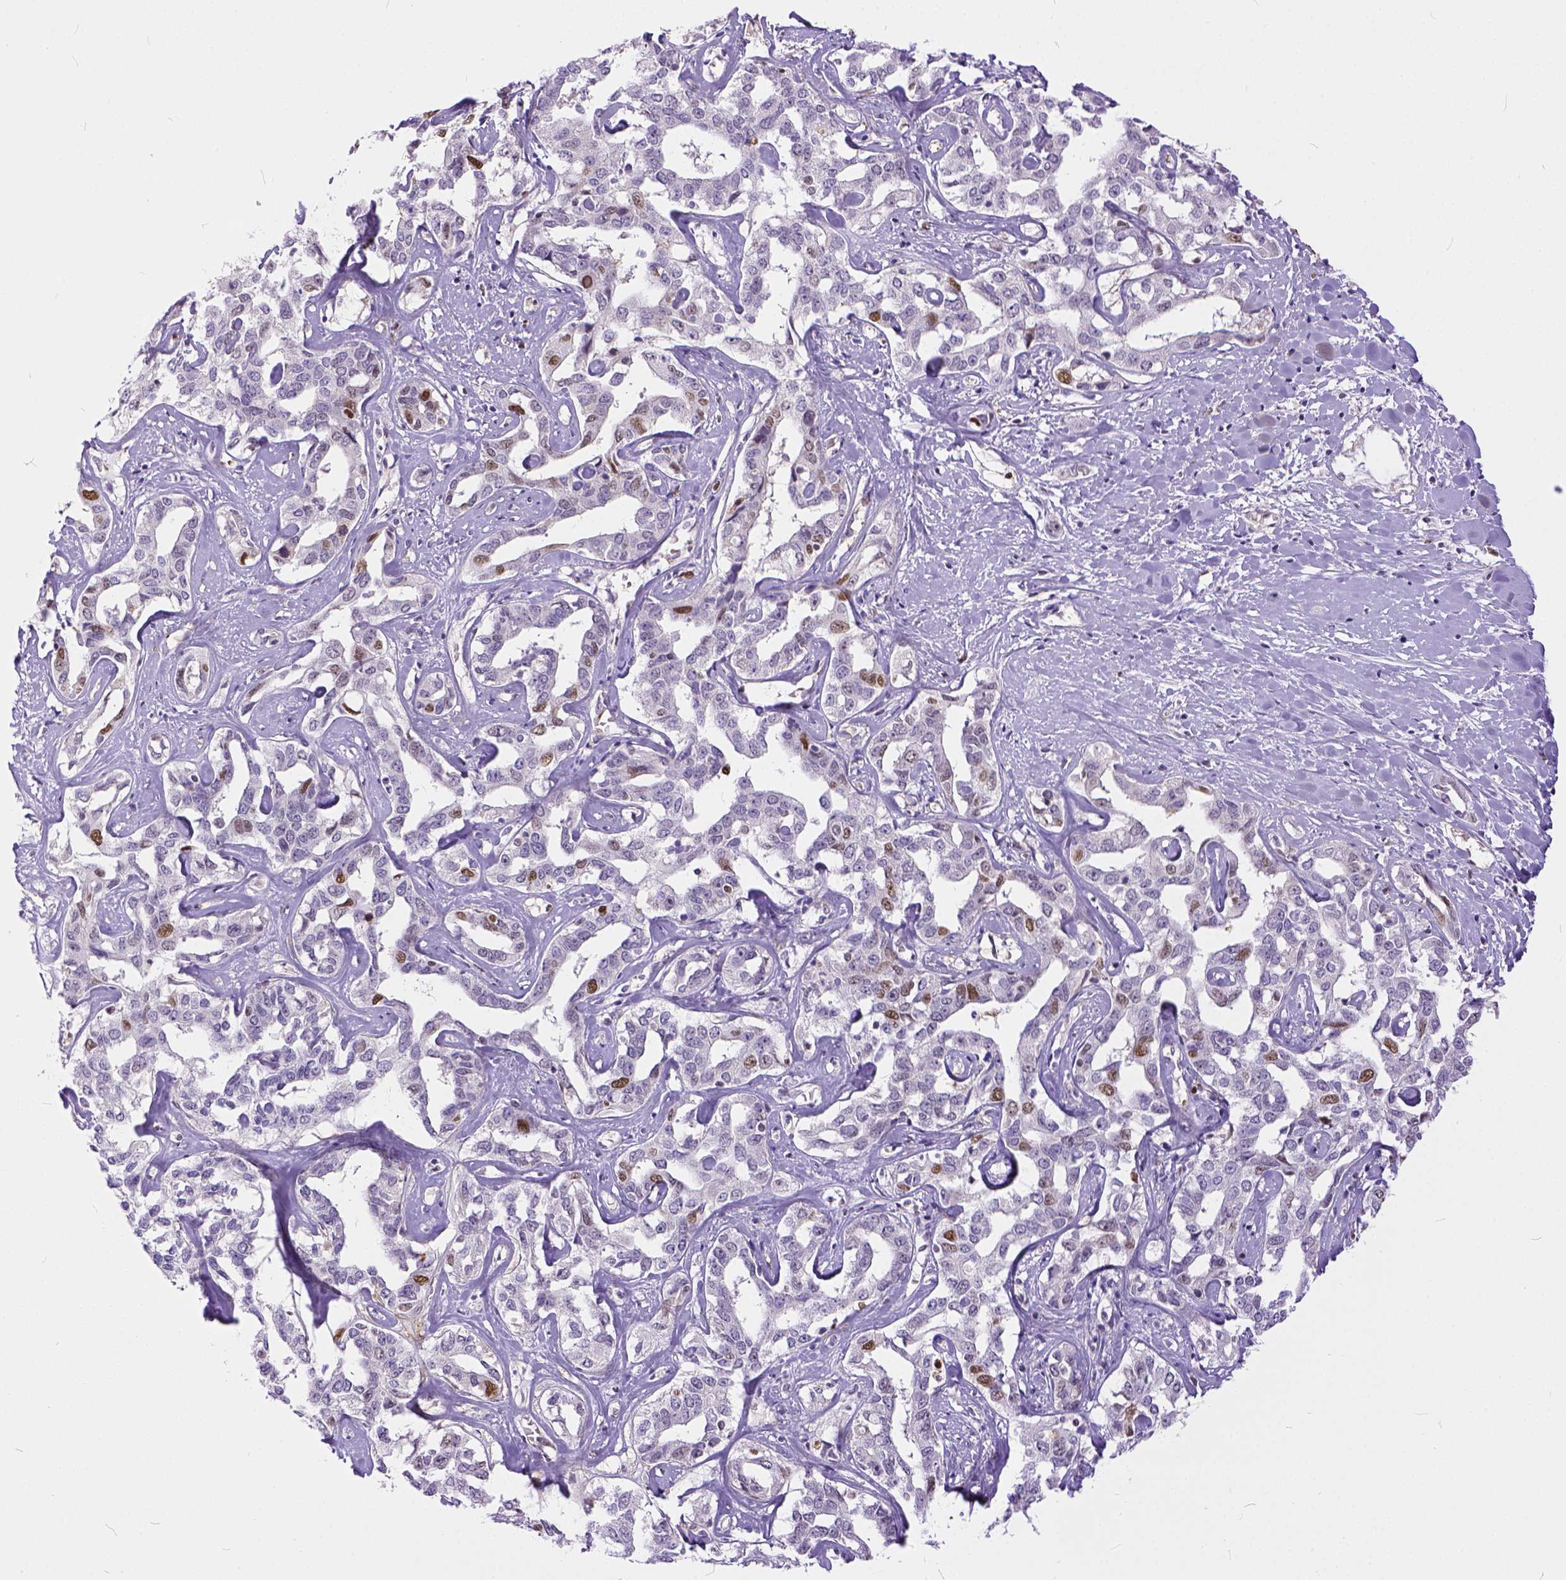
{"staining": {"intensity": "moderate", "quantity": "<25%", "location": "nuclear"}, "tissue": "liver cancer", "cell_type": "Tumor cells", "image_type": "cancer", "snomed": [{"axis": "morphology", "description": "Cholangiocarcinoma"}, {"axis": "topography", "description": "Liver"}], "caption": "This image reveals immunohistochemistry (IHC) staining of liver cancer, with low moderate nuclear staining in approximately <25% of tumor cells.", "gene": "ERCC1", "patient": {"sex": "male", "age": 59}}